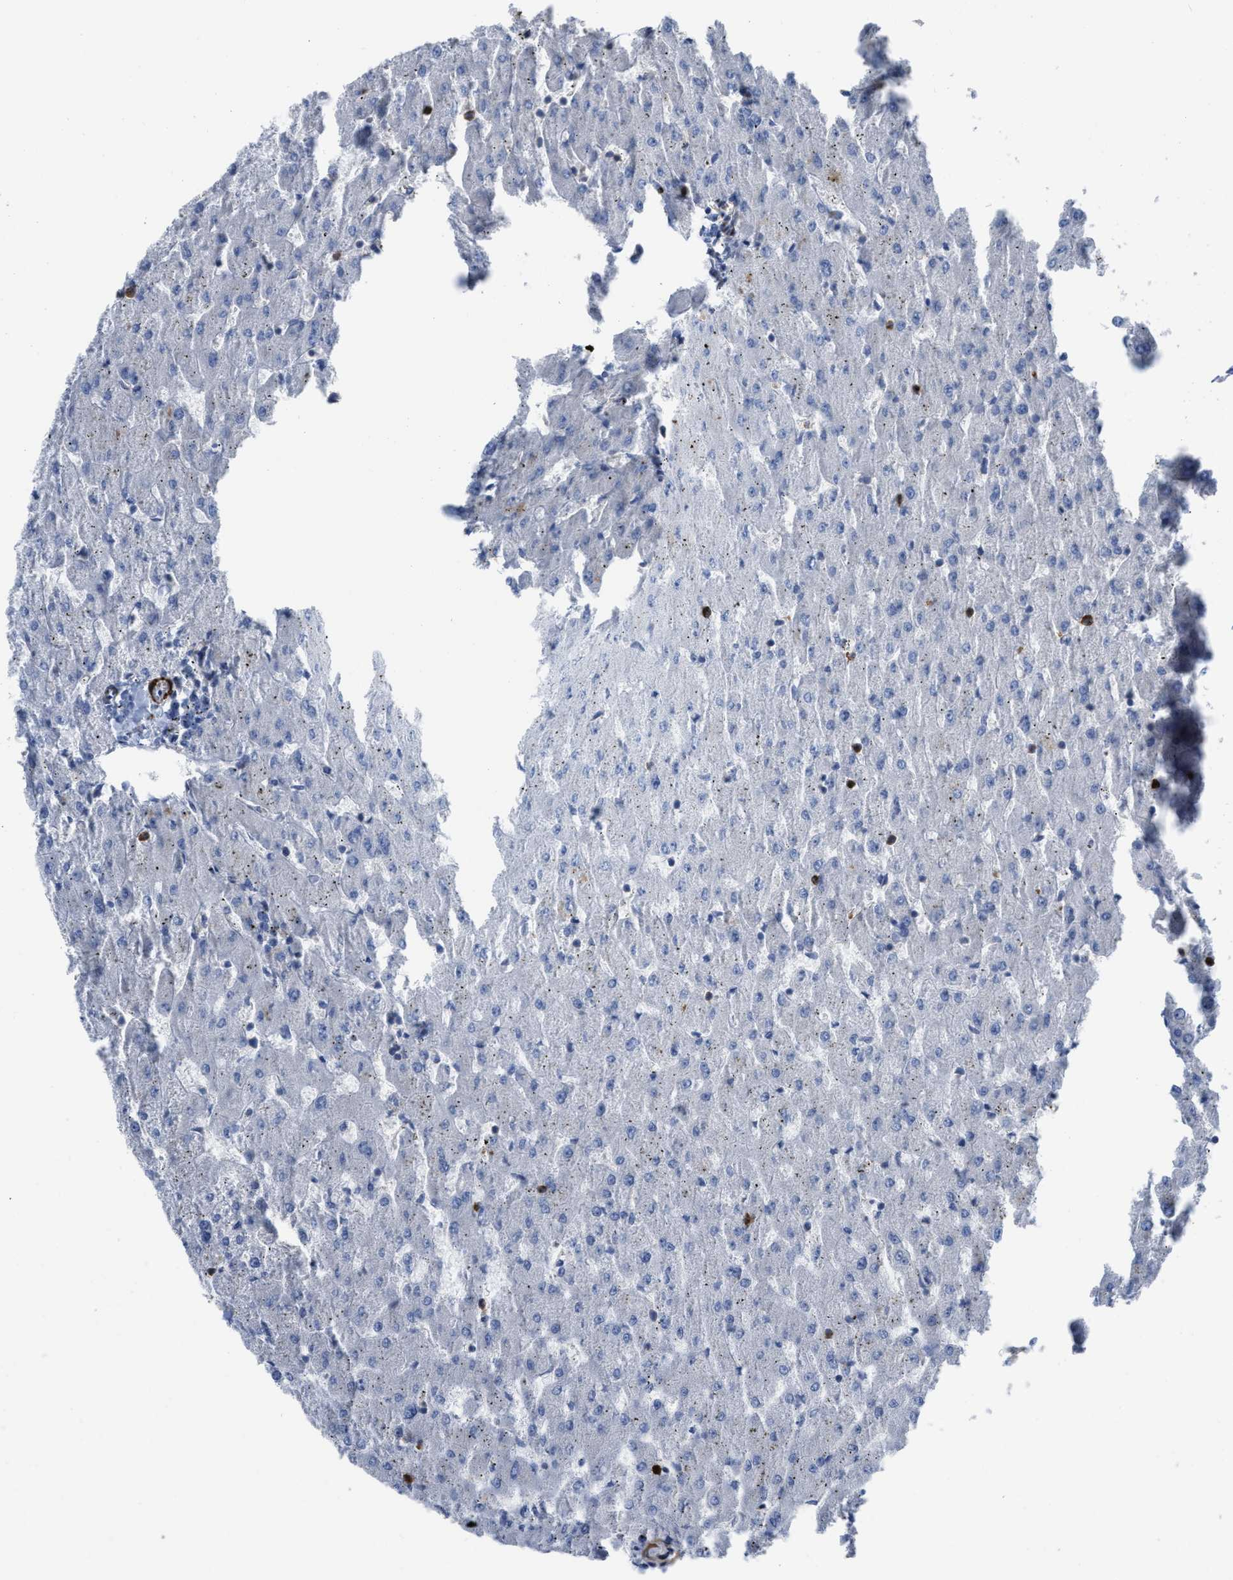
{"staining": {"intensity": "negative", "quantity": "none", "location": "none"}, "tissue": "liver", "cell_type": "Cholangiocytes", "image_type": "normal", "snomed": [{"axis": "morphology", "description": "Normal tissue, NOS"}, {"axis": "topography", "description": "Liver"}], "caption": "This is an immunohistochemistry photomicrograph of normal human liver. There is no positivity in cholangiocytes.", "gene": "PRMT2", "patient": {"sex": "female", "age": 63}}